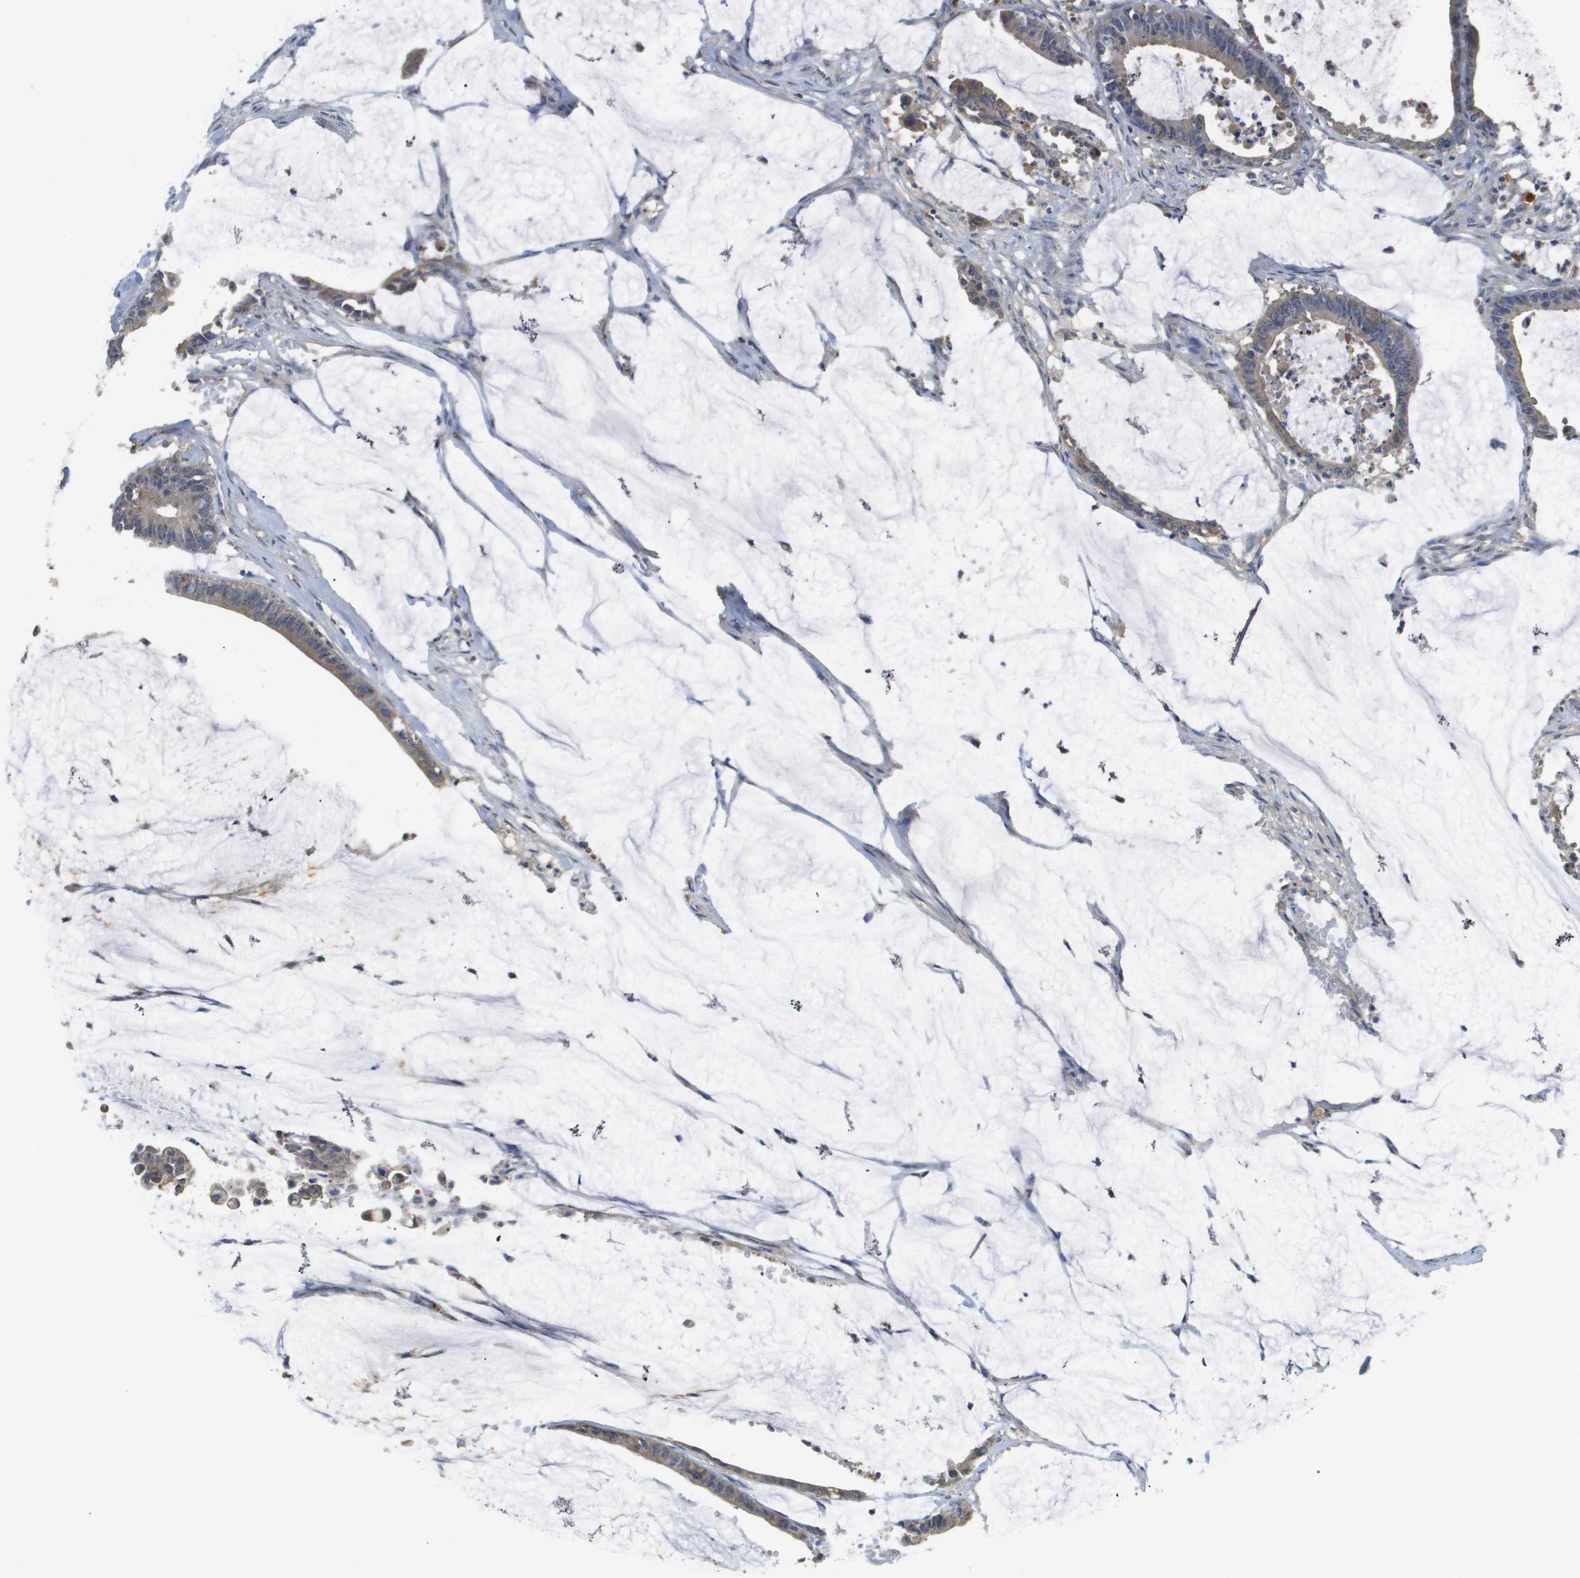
{"staining": {"intensity": "weak", "quantity": ">75%", "location": "cytoplasmic/membranous"}, "tissue": "colorectal cancer", "cell_type": "Tumor cells", "image_type": "cancer", "snomed": [{"axis": "morphology", "description": "Adenocarcinoma, NOS"}, {"axis": "topography", "description": "Rectum"}], "caption": "Immunohistochemical staining of colorectal adenocarcinoma shows low levels of weak cytoplasmic/membranous protein expression in approximately >75% of tumor cells. Nuclei are stained in blue.", "gene": "RAB27B", "patient": {"sex": "female", "age": 66}}